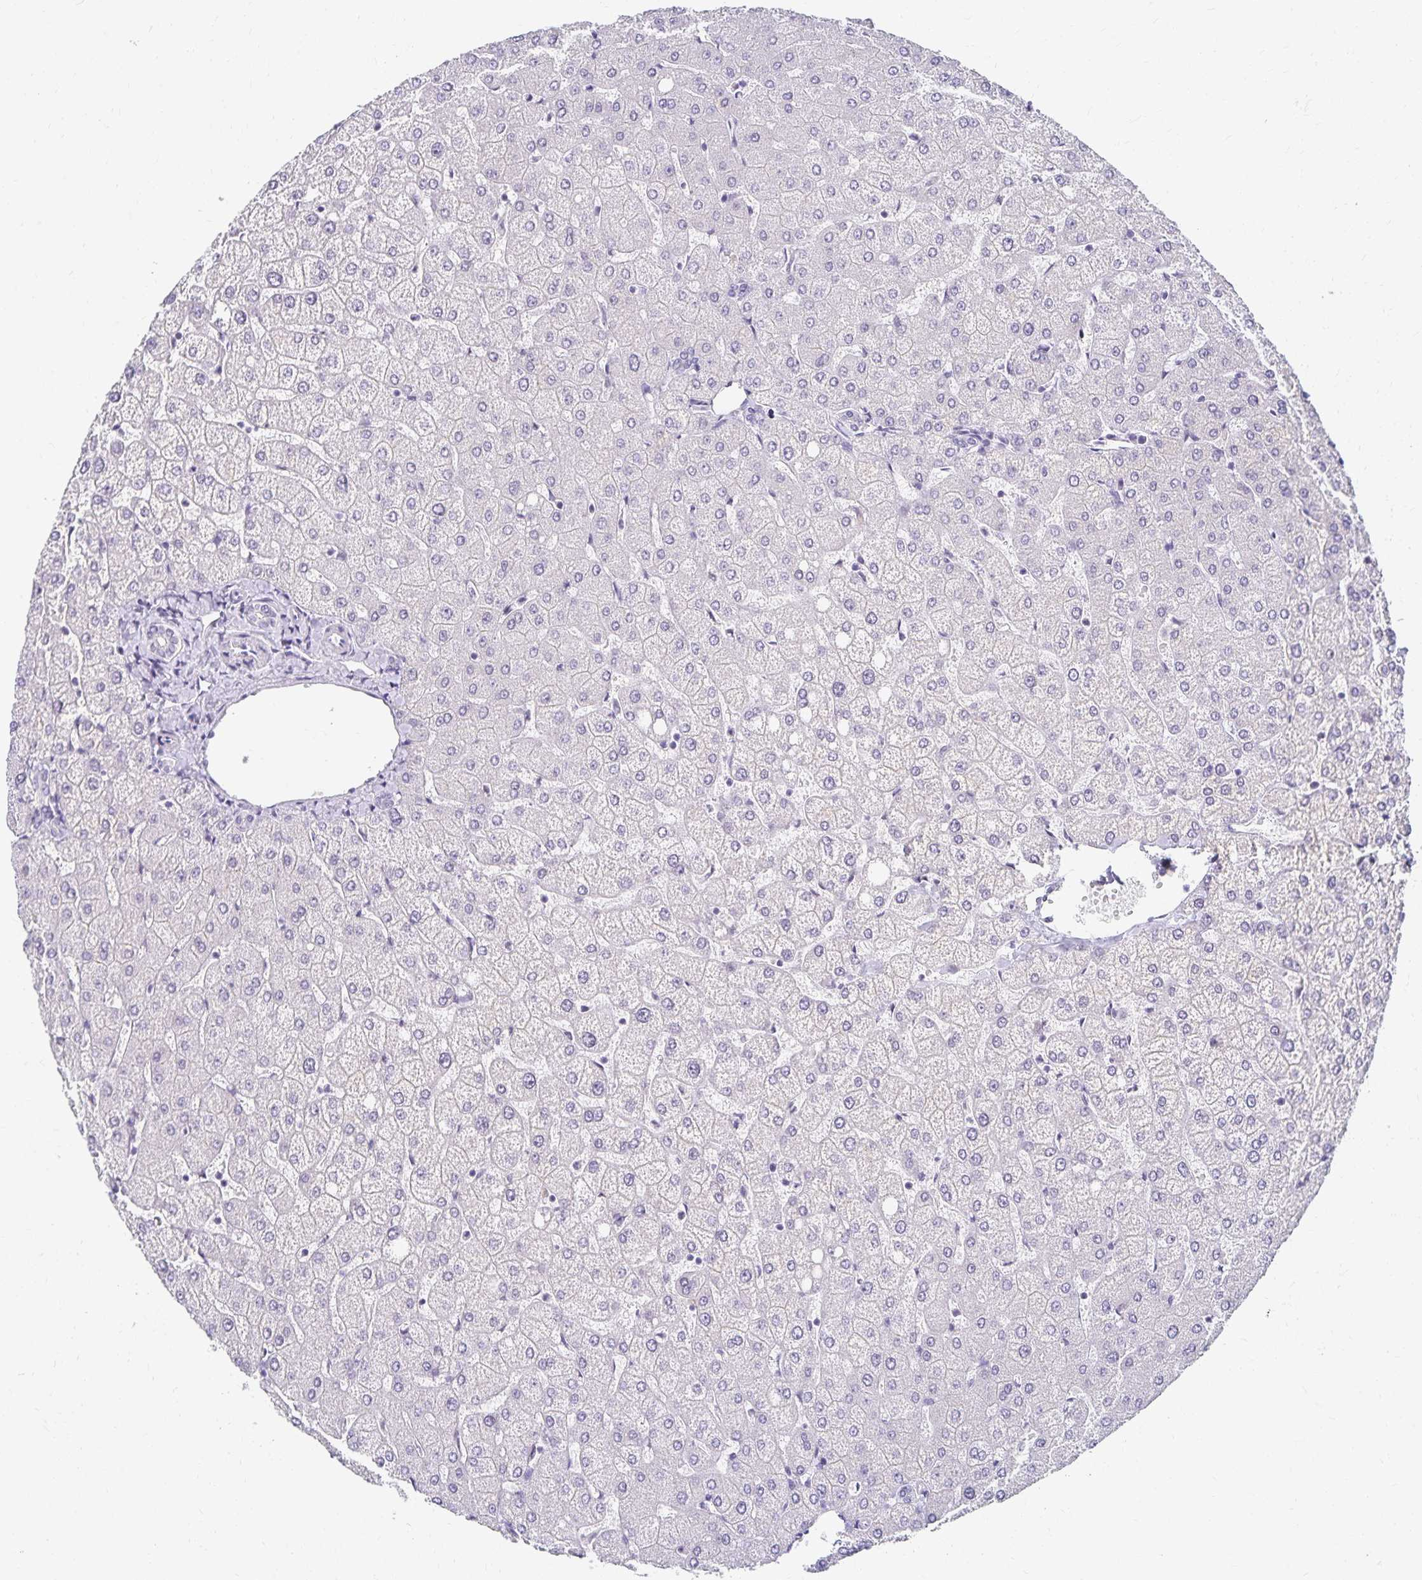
{"staining": {"intensity": "negative", "quantity": "none", "location": "none"}, "tissue": "liver", "cell_type": "Cholangiocytes", "image_type": "normal", "snomed": [{"axis": "morphology", "description": "Normal tissue, NOS"}, {"axis": "topography", "description": "Liver"}], "caption": "DAB immunohistochemical staining of benign human liver shows no significant staining in cholangiocytes. The staining was performed using DAB (3,3'-diaminobenzidine) to visualize the protein expression in brown, while the nuclei were stained in blue with hematoxylin (Magnification: 20x).", "gene": "C20orf85", "patient": {"sex": "female", "age": 54}}